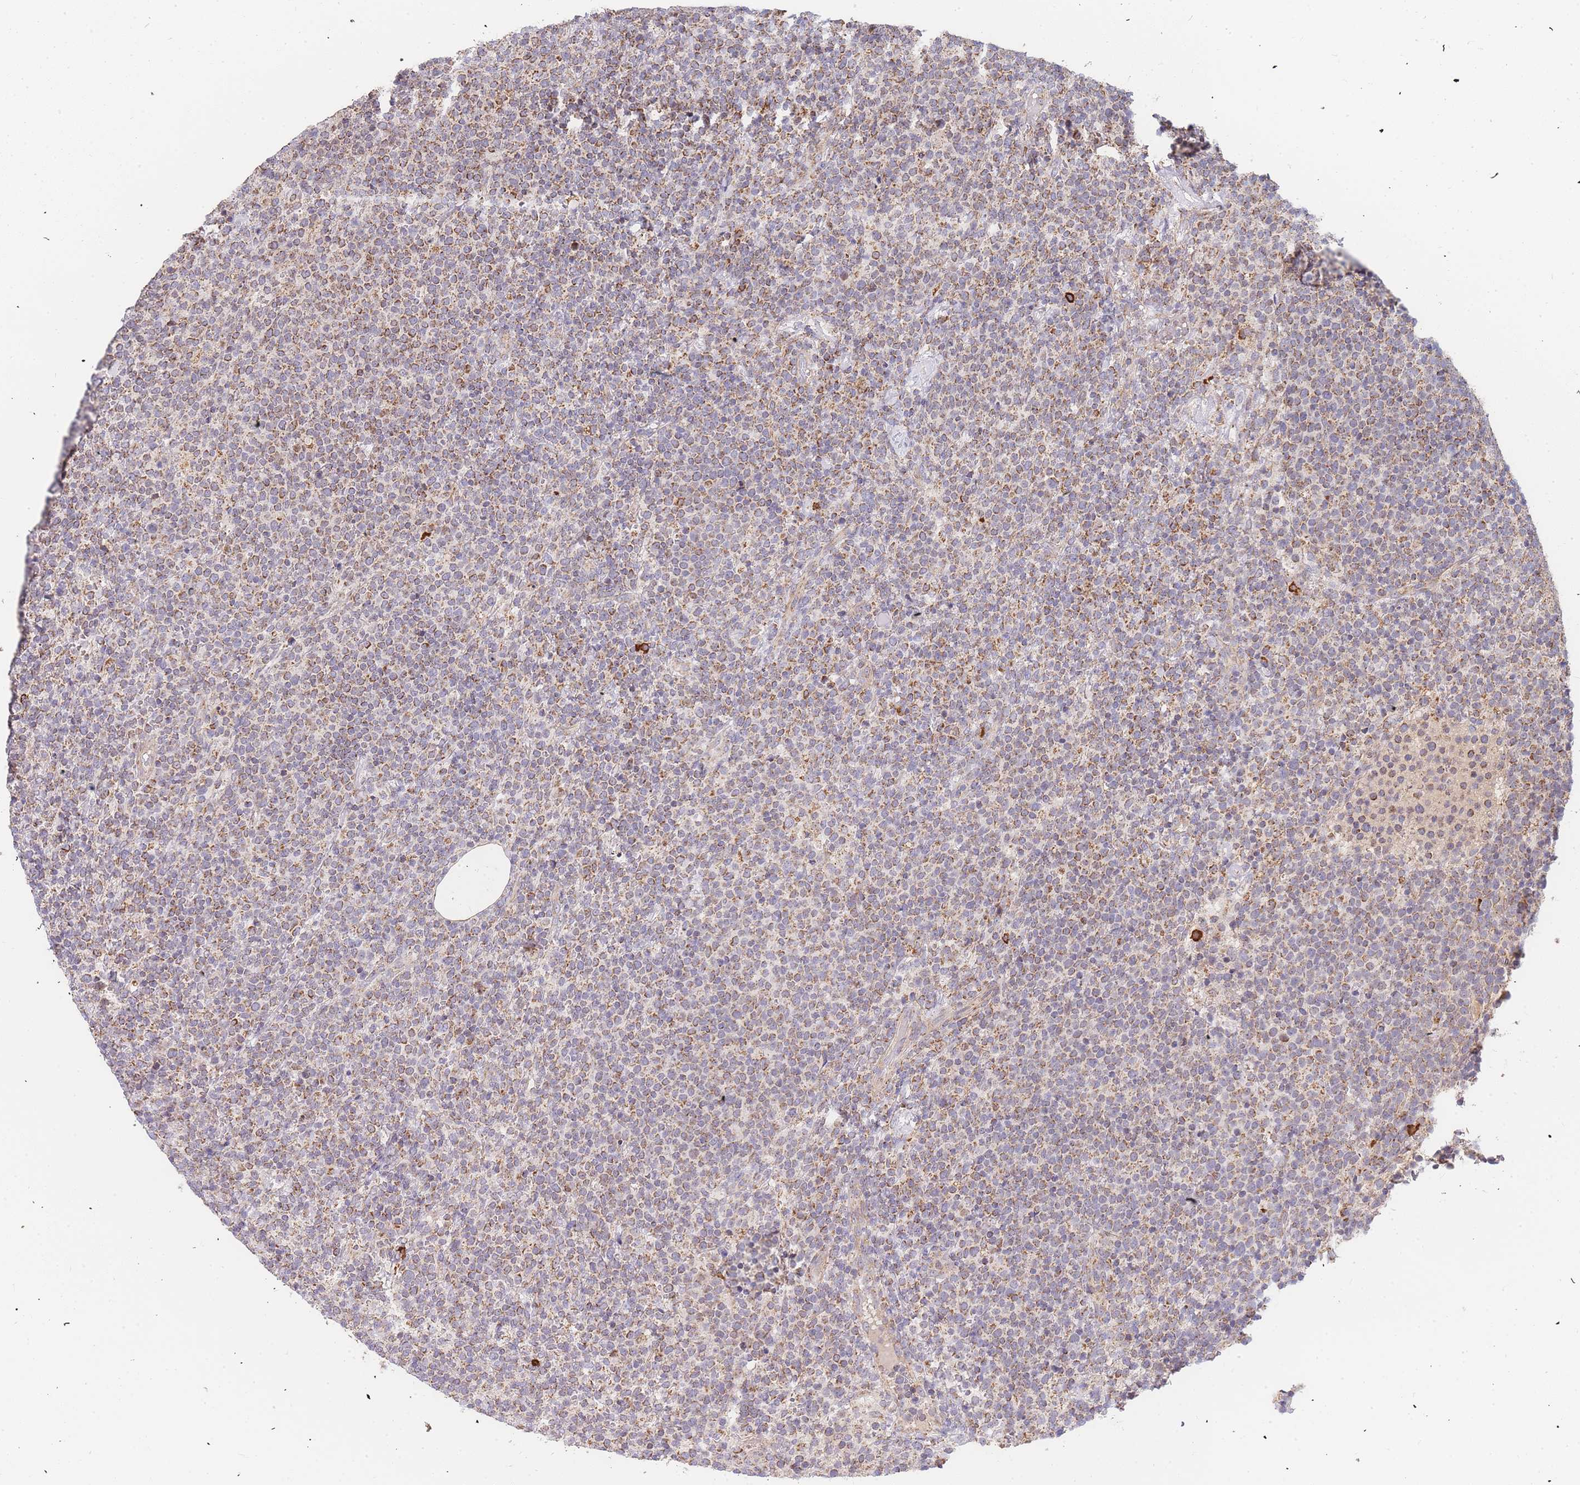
{"staining": {"intensity": "moderate", "quantity": ">75%", "location": "cytoplasmic/membranous"}, "tissue": "lymphoma", "cell_type": "Tumor cells", "image_type": "cancer", "snomed": [{"axis": "morphology", "description": "Malignant lymphoma, non-Hodgkin's type, High grade"}, {"axis": "topography", "description": "Lymph node"}], "caption": "A brown stain highlights moderate cytoplasmic/membranous positivity of a protein in high-grade malignant lymphoma, non-Hodgkin's type tumor cells. Immunohistochemistry (ihc) stains the protein in brown and the nuclei are stained blue.", "gene": "ADCY9", "patient": {"sex": "male", "age": 61}}